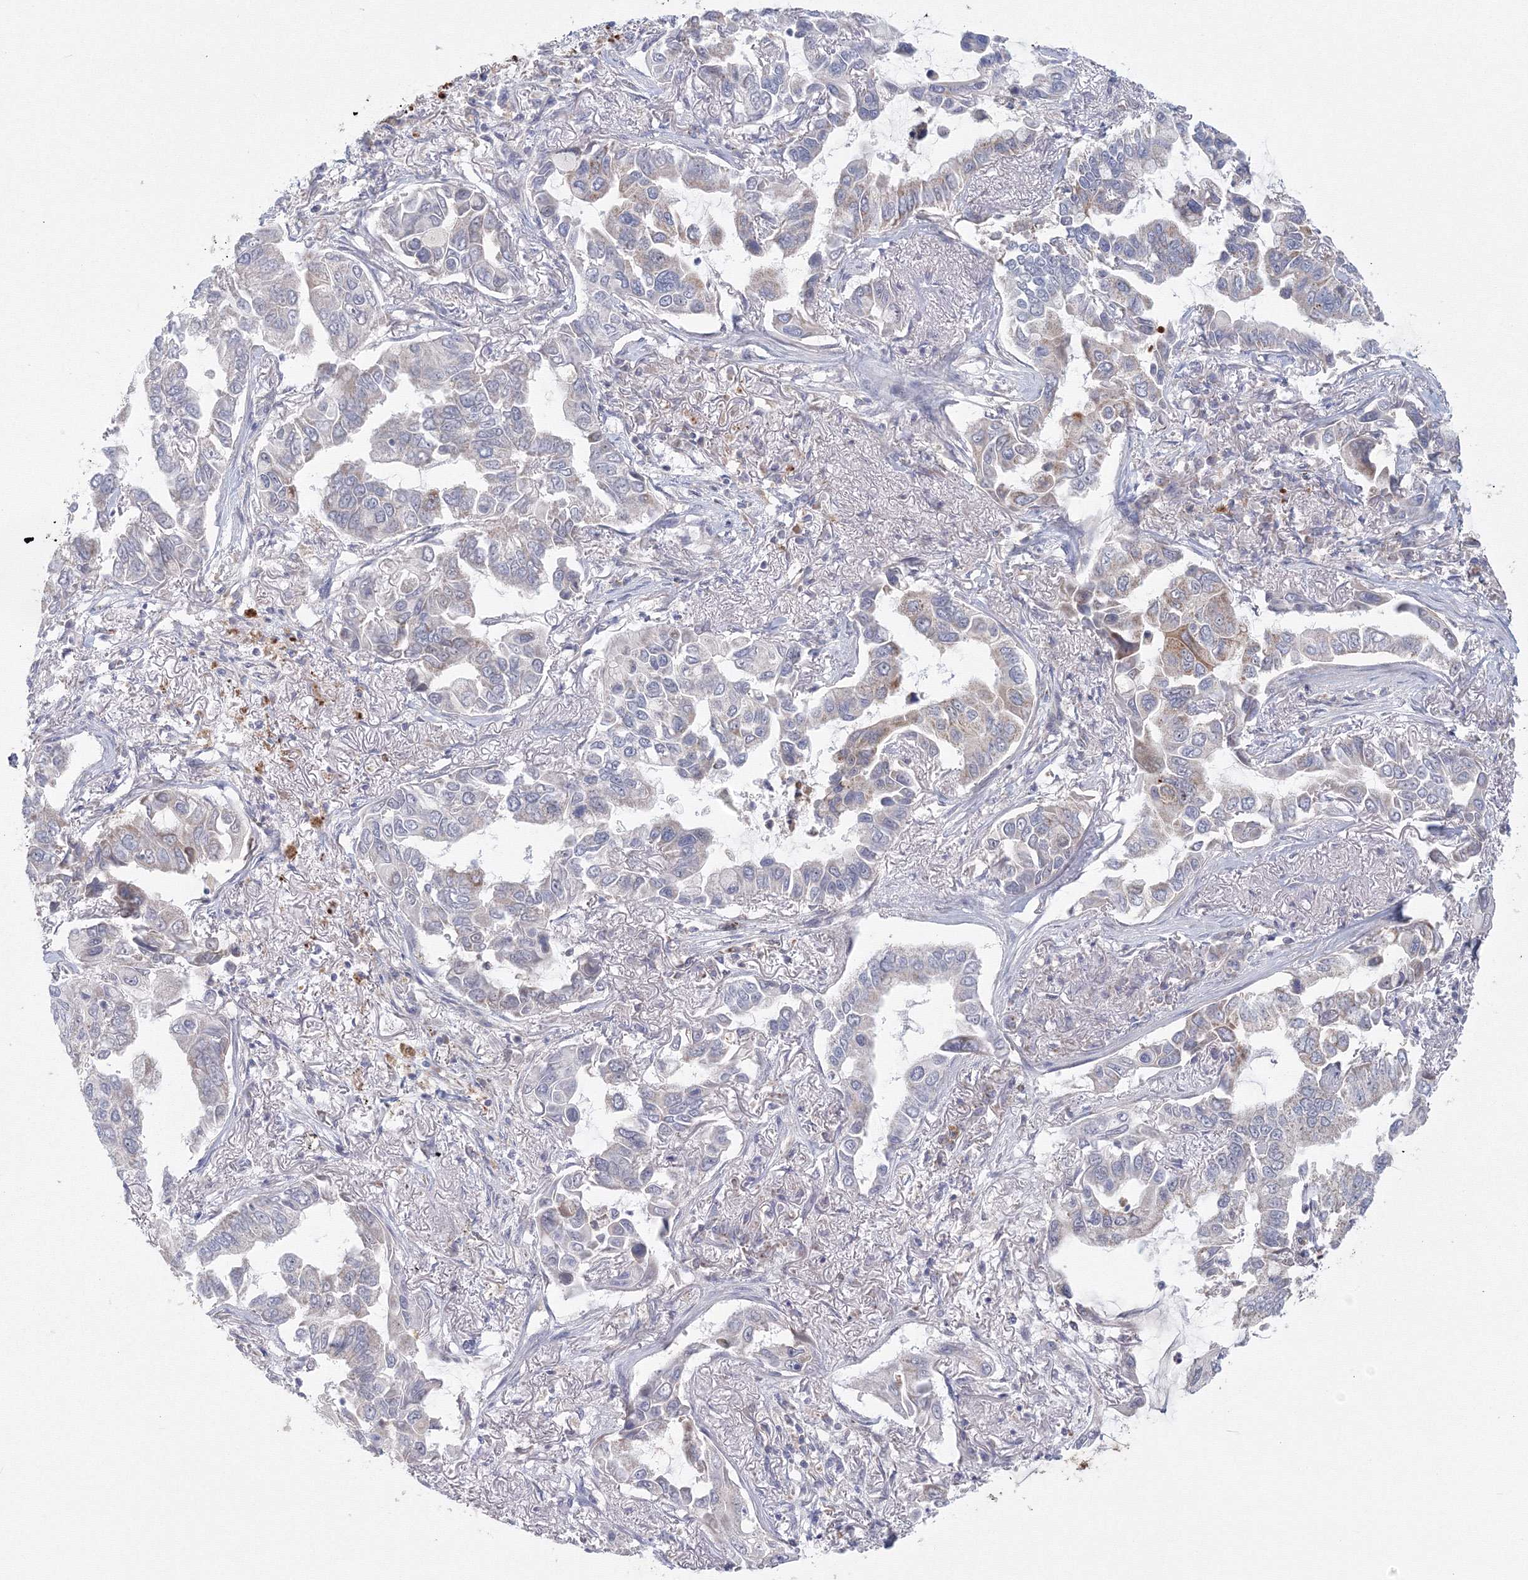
{"staining": {"intensity": "moderate", "quantity": "<25%", "location": "cytoplasmic/membranous"}, "tissue": "lung cancer", "cell_type": "Tumor cells", "image_type": "cancer", "snomed": [{"axis": "morphology", "description": "Adenocarcinoma, NOS"}, {"axis": "topography", "description": "Lung"}], "caption": "Immunohistochemistry (IHC) micrograph of neoplastic tissue: adenocarcinoma (lung) stained using immunohistochemistry (IHC) reveals low levels of moderate protein expression localized specifically in the cytoplasmic/membranous of tumor cells, appearing as a cytoplasmic/membranous brown color.", "gene": "GRPEL1", "patient": {"sex": "male", "age": 64}}